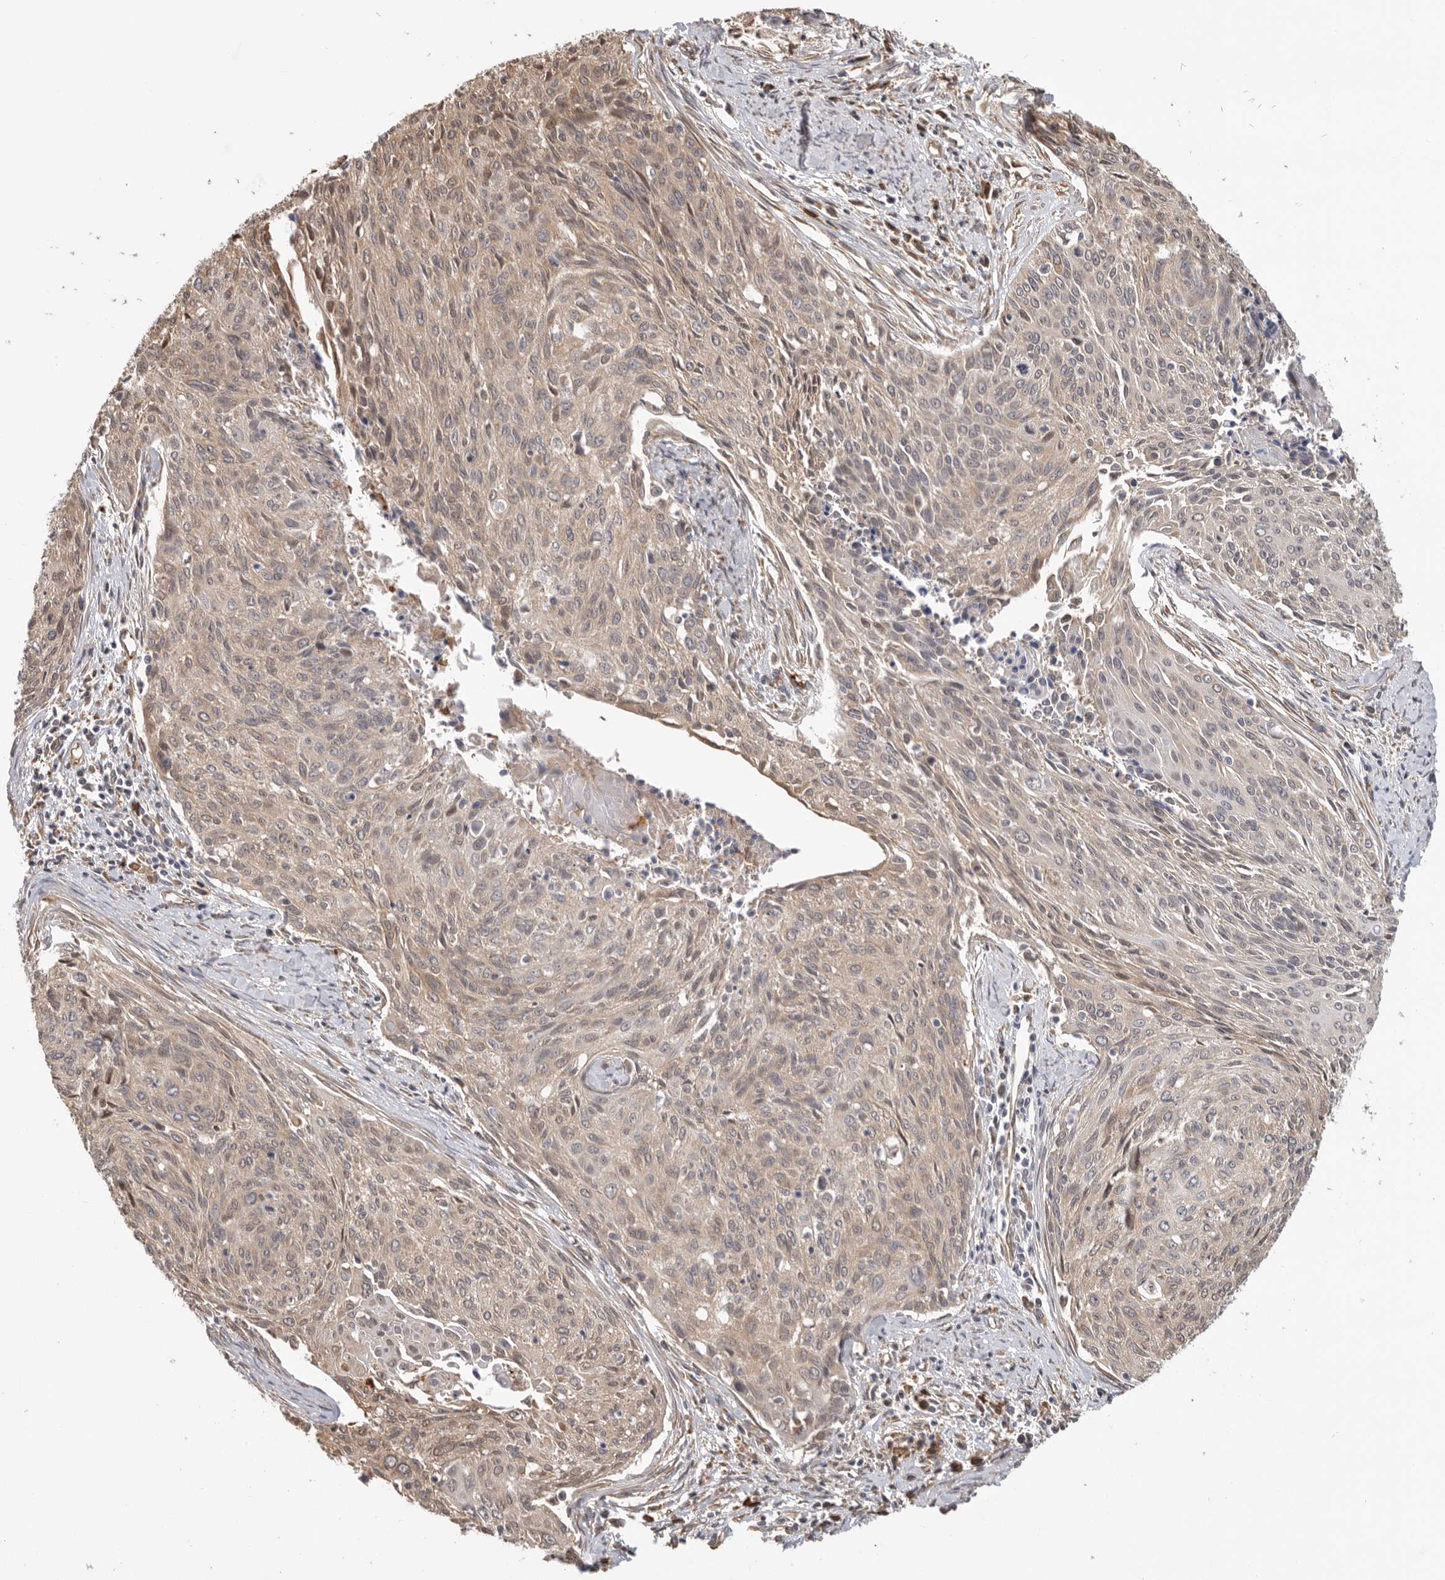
{"staining": {"intensity": "weak", "quantity": ">75%", "location": "cytoplasmic/membranous"}, "tissue": "cervical cancer", "cell_type": "Tumor cells", "image_type": "cancer", "snomed": [{"axis": "morphology", "description": "Squamous cell carcinoma, NOS"}, {"axis": "topography", "description": "Cervix"}], "caption": "A high-resolution micrograph shows immunohistochemistry (IHC) staining of cervical cancer, which displays weak cytoplasmic/membranous staining in about >75% of tumor cells.", "gene": "CDC42BPB", "patient": {"sex": "female", "age": 55}}